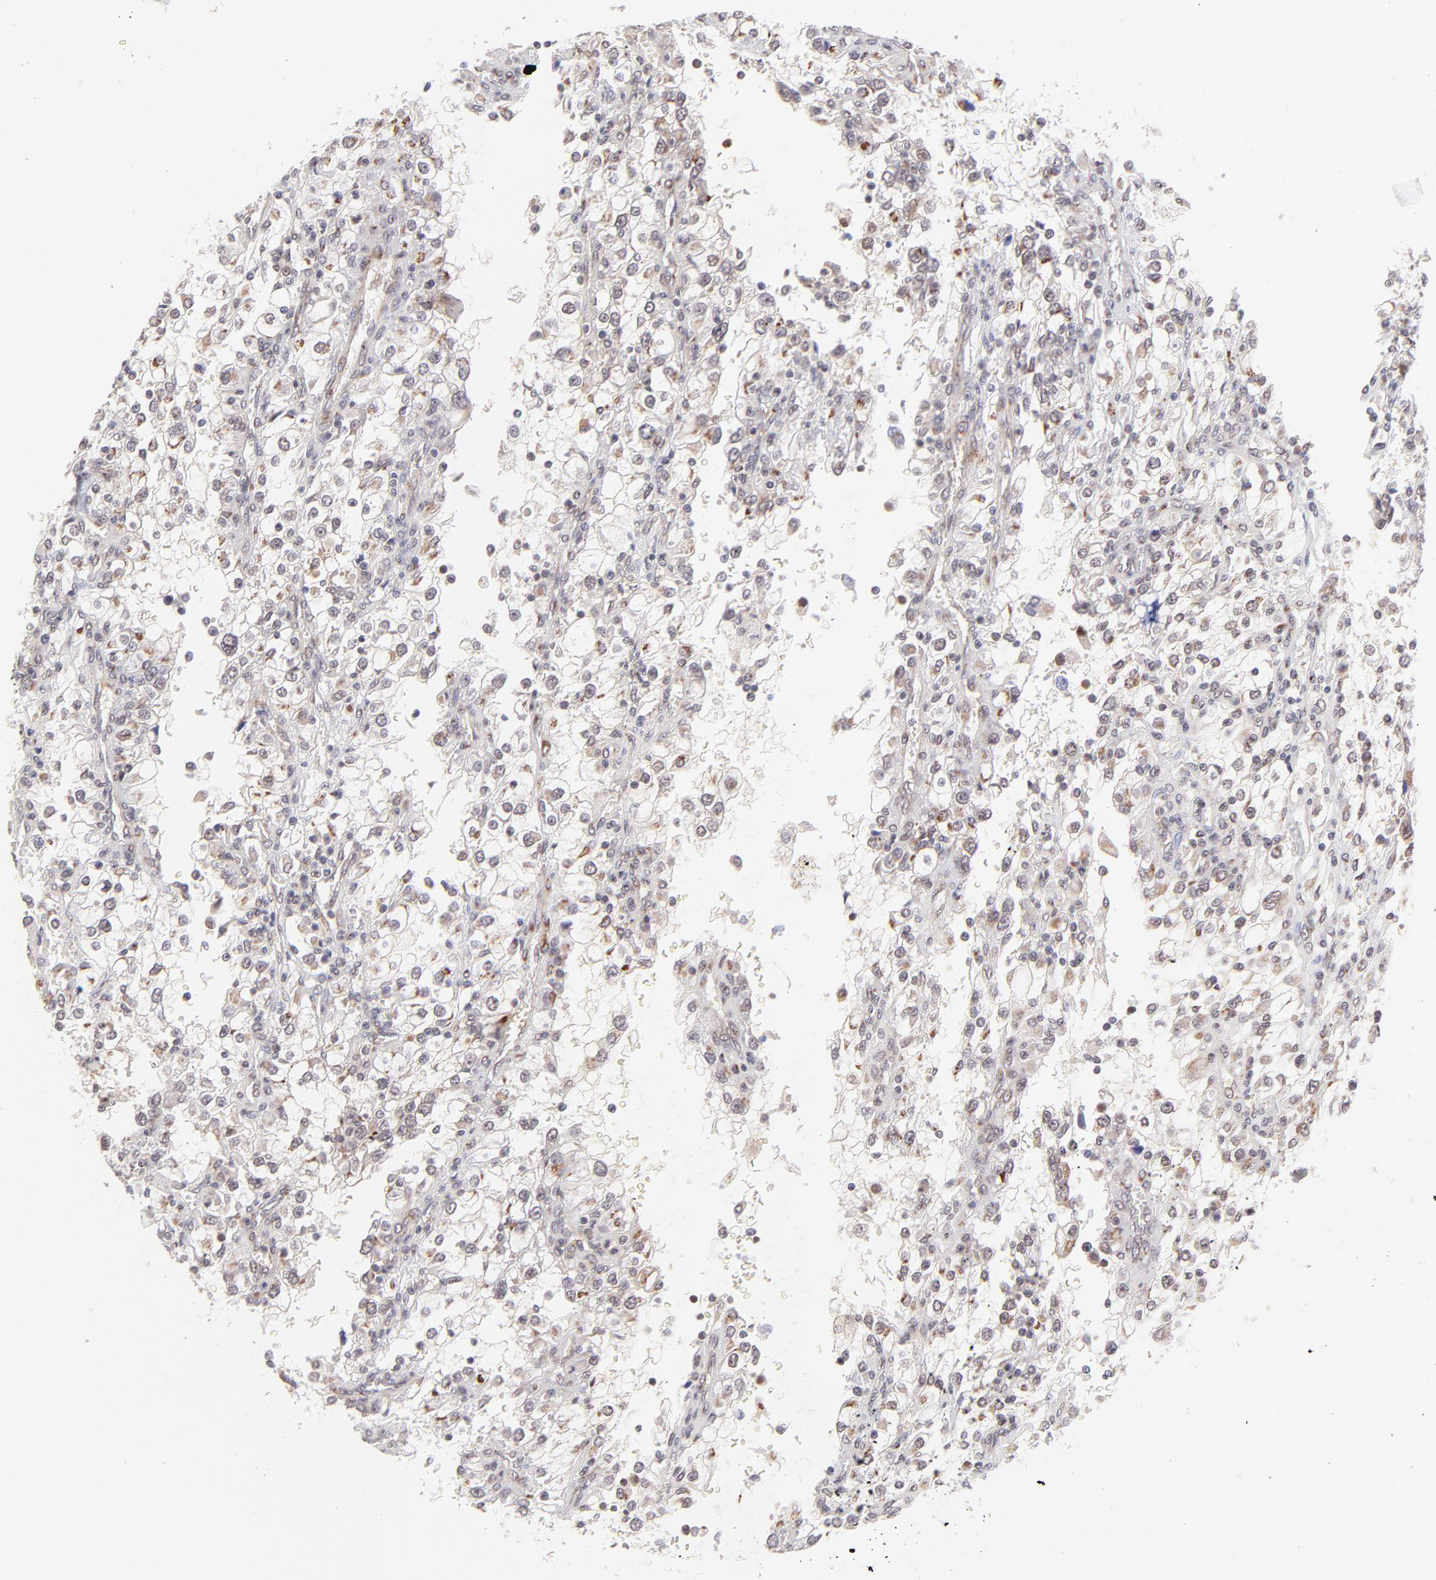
{"staining": {"intensity": "weak", "quantity": "25%-75%", "location": "nuclear"}, "tissue": "renal cancer", "cell_type": "Tumor cells", "image_type": "cancer", "snomed": [{"axis": "morphology", "description": "Adenocarcinoma, NOS"}, {"axis": "topography", "description": "Kidney"}], "caption": "There is low levels of weak nuclear staining in tumor cells of renal adenocarcinoma, as demonstrated by immunohistochemical staining (brown color).", "gene": "MED12", "patient": {"sex": "female", "age": 52}}